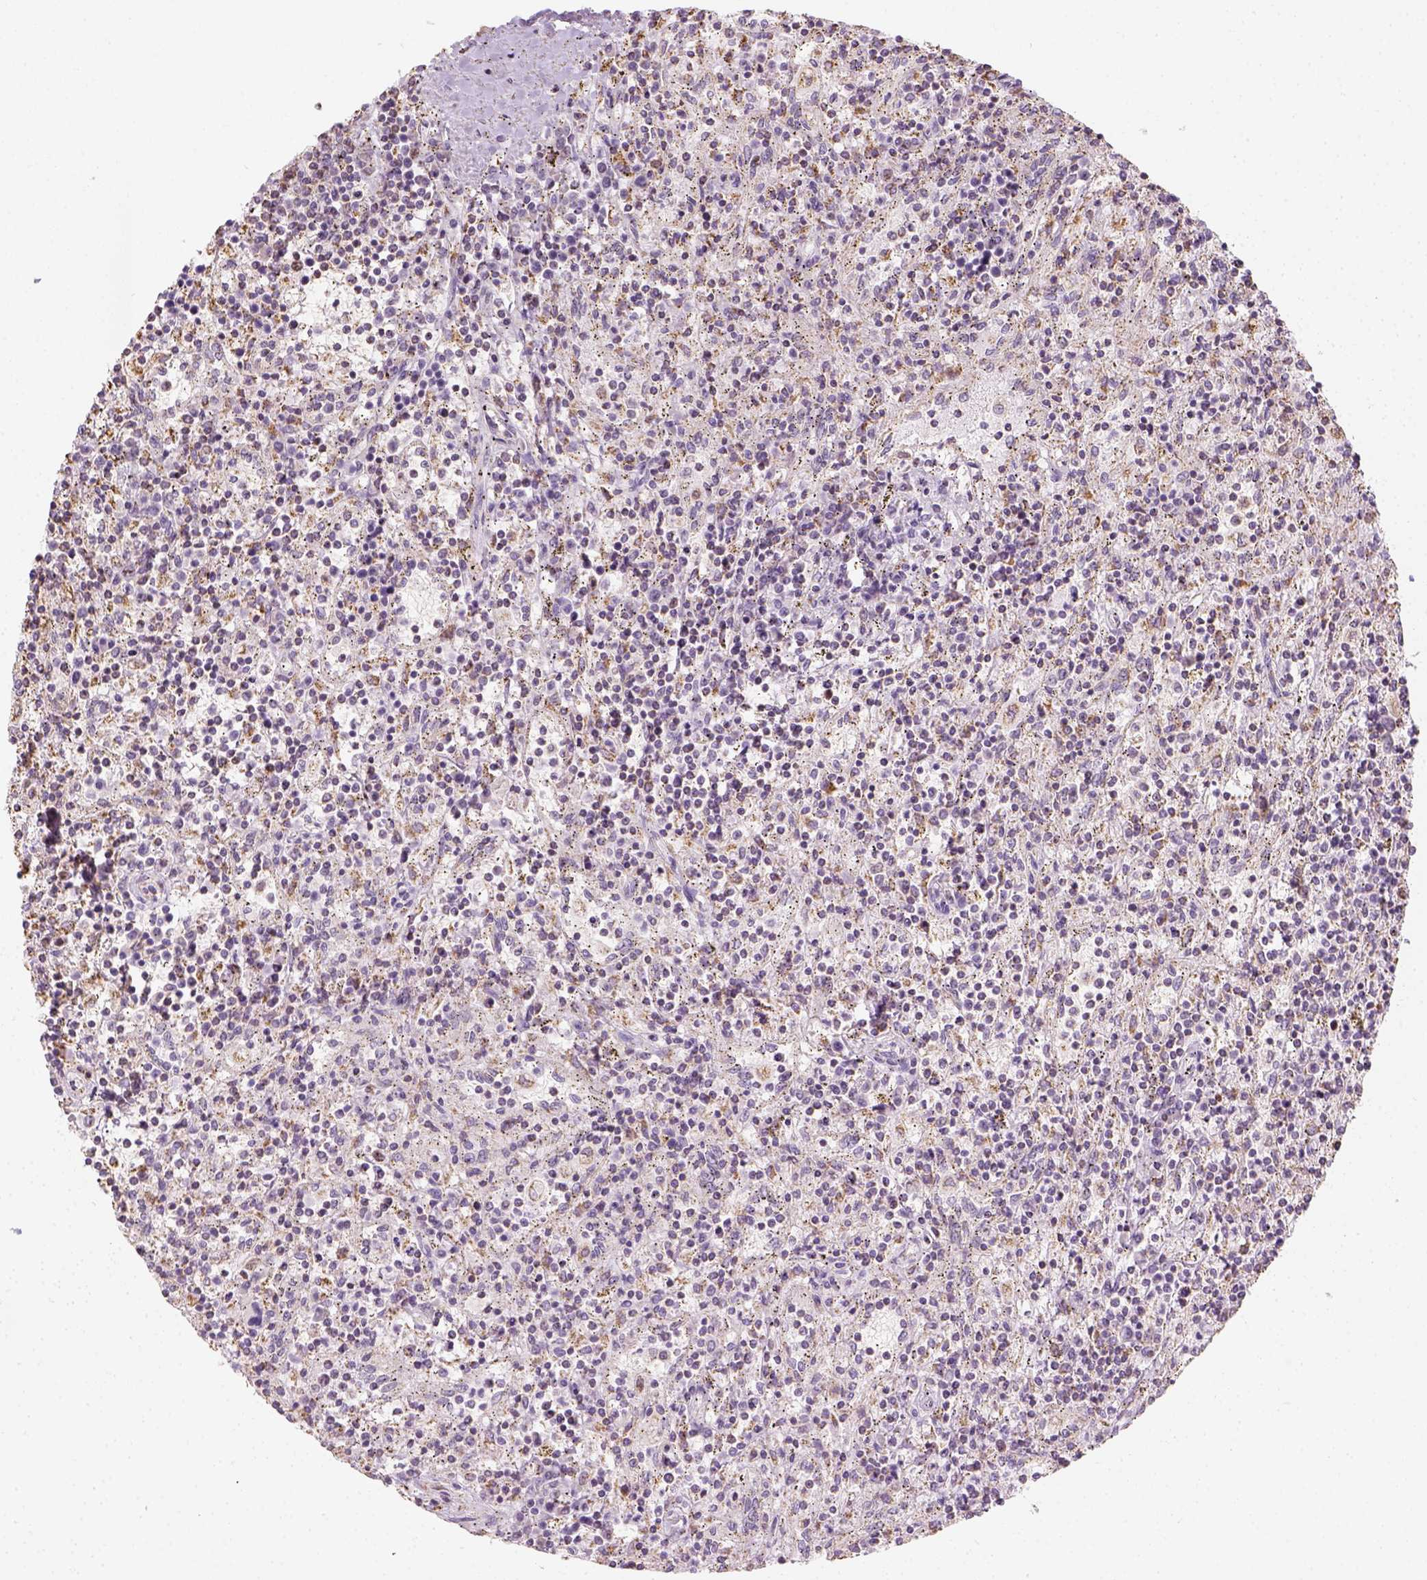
{"staining": {"intensity": "negative", "quantity": "none", "location": "none"}, "tissue": "lymphoma", "cell_type": "Tumor cells", "image_type": "cancer", "snomed": [{"axis": "morphology", "description": "Malignant lymphoma, non-Hodgkin's type, Low grade"}, {"axis": "topography", "description": "Spleen"}], "caption": "The immunohistochemistry (IHC) photomicrograph has no significant staining in tumor cells of lymphoma tissue.", "gene": "LCA5", "patient": {"sex": "male", "age": 62}}